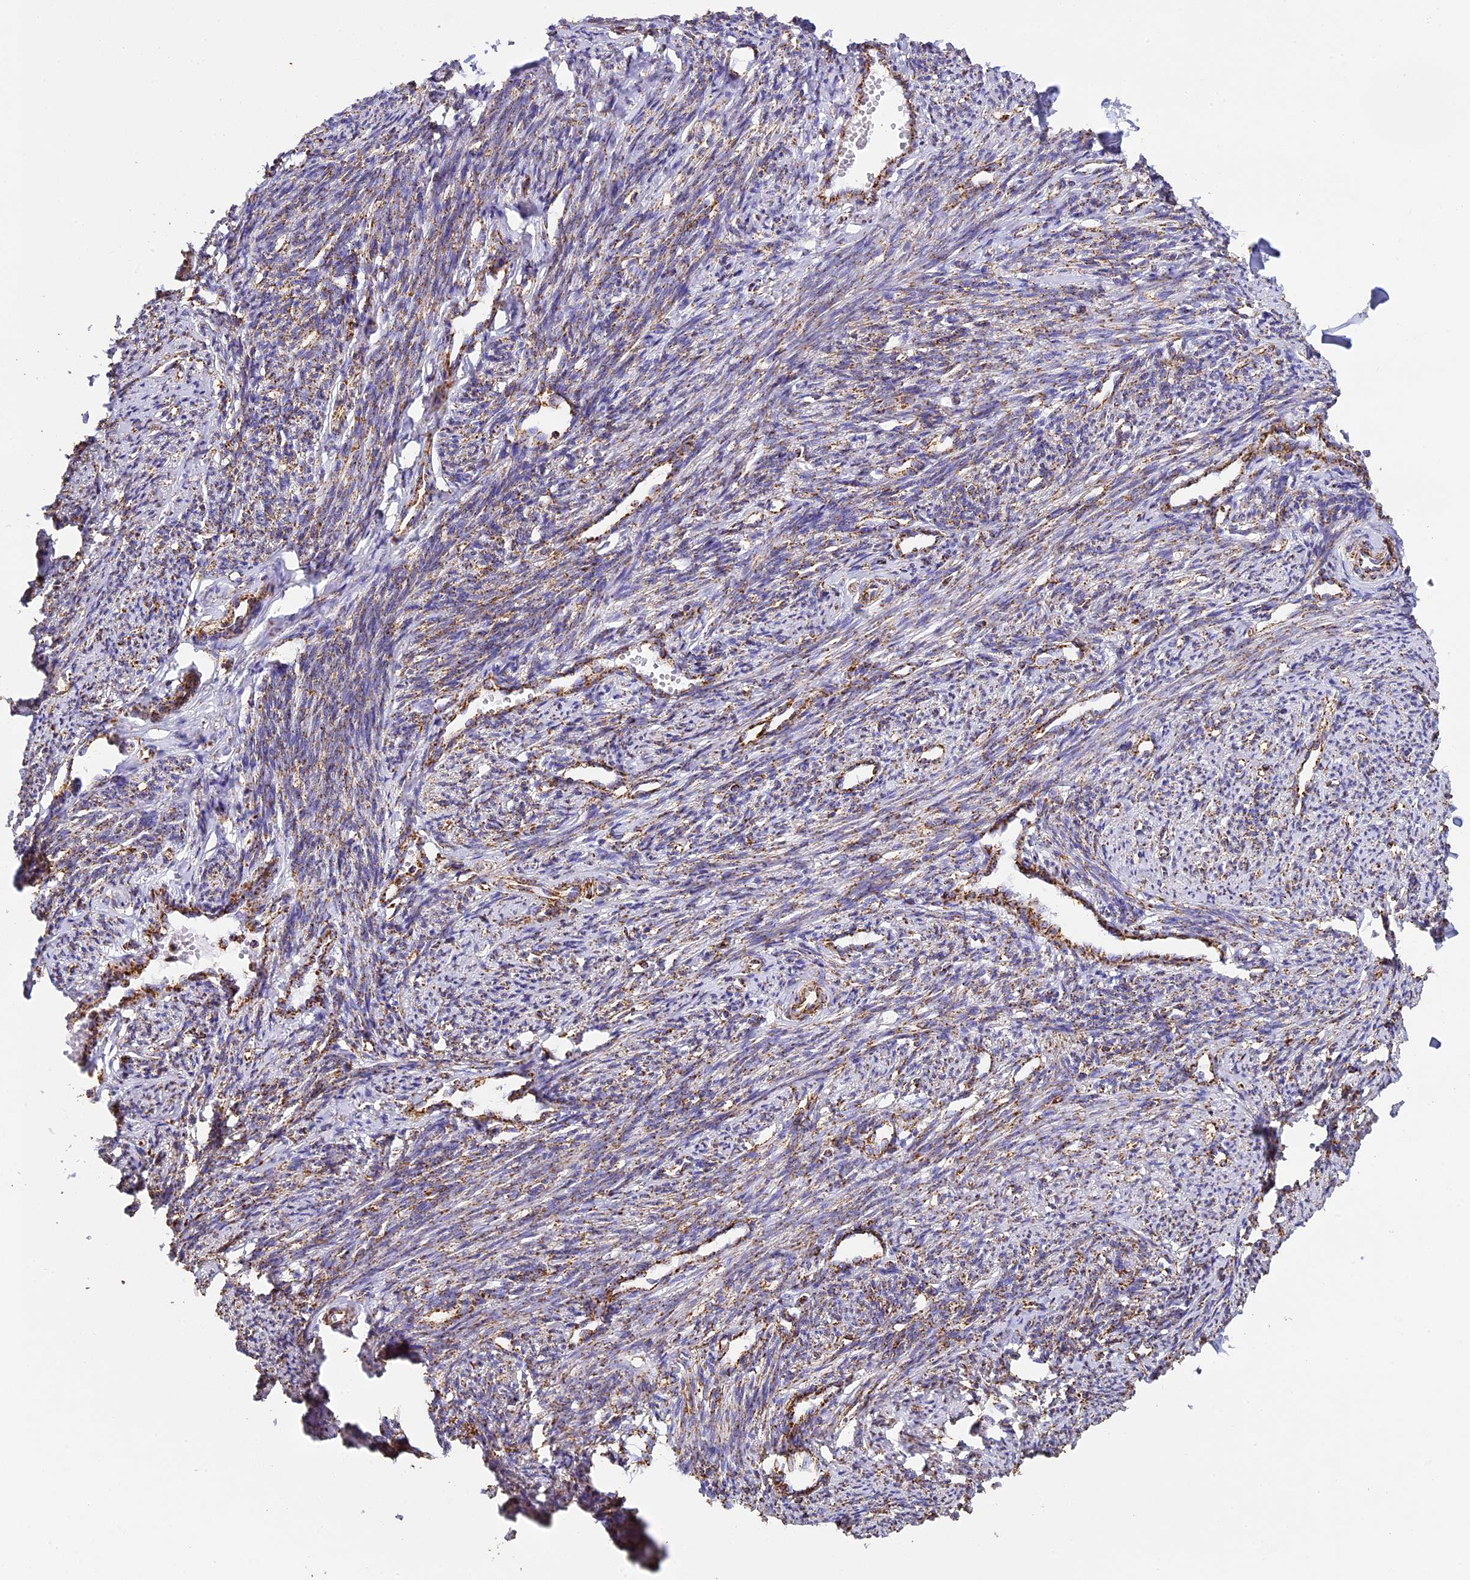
{"staining": {"intensity": "moderate", "quantity": "25%-75%", "location": "cytoplasmic/membranous"}, "tissue": "smooth muscle", "cell_type": "Smooth muscle cells", "image_type": "normal", "snomed": [{"axis": "morphology", "description": "Normal tissue, NOS"}, {"axis": "topography", "description": "Smooth muscle"}, {"axis": "topography", "description": "Uterus"}], "caption": "Immunohistochemical staining of benign smooth muscle shows moderate cytoplasmic/membranous protein positivity in about 25%-75% of smooth muscle cells.", "gene": "STK17A", "patient": {"sex": "female", "age": 59}}